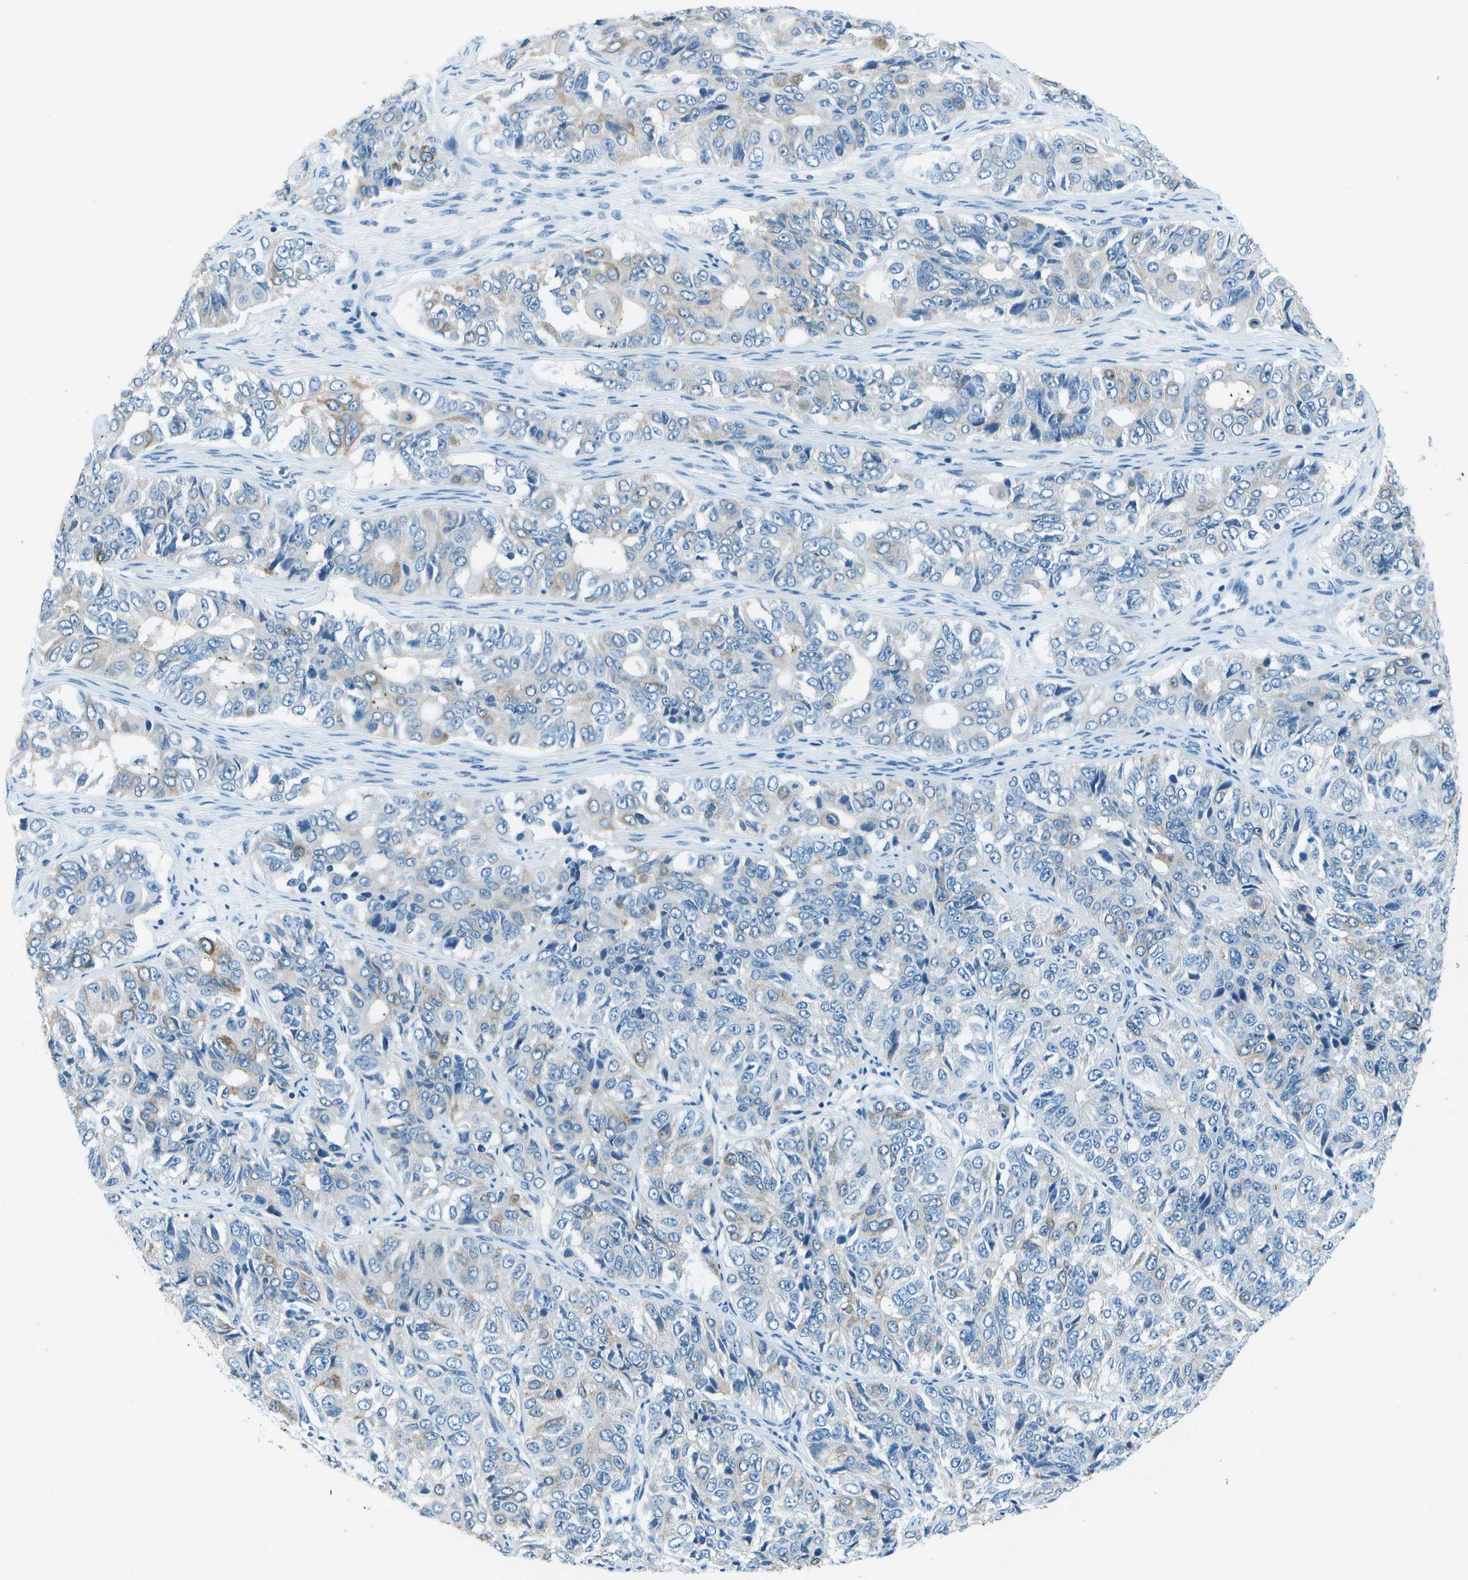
{"staining": {"intensity": "moderate", "quantity": "<25%", "location": "cytoplasmic/membranous"}, "tissue": "ovarian cancer", "cell_type": "Tumor cells", "image_type": "cancer", "snomed": [{"axis": "morphology", "description": "Carcinoma, endometroid"}, {"axis": "topography", "description": "Ovary"}], "caption": "Approximately <25% of tumor cells in ovarian cancer (endometroid carcinoma) display moderate cytoplasmic/membranous protein positivity as visualized by brown immunohistochemical staining.", "gene": "SLC16A10", "patient": {"sex": "female", "age": 51}}